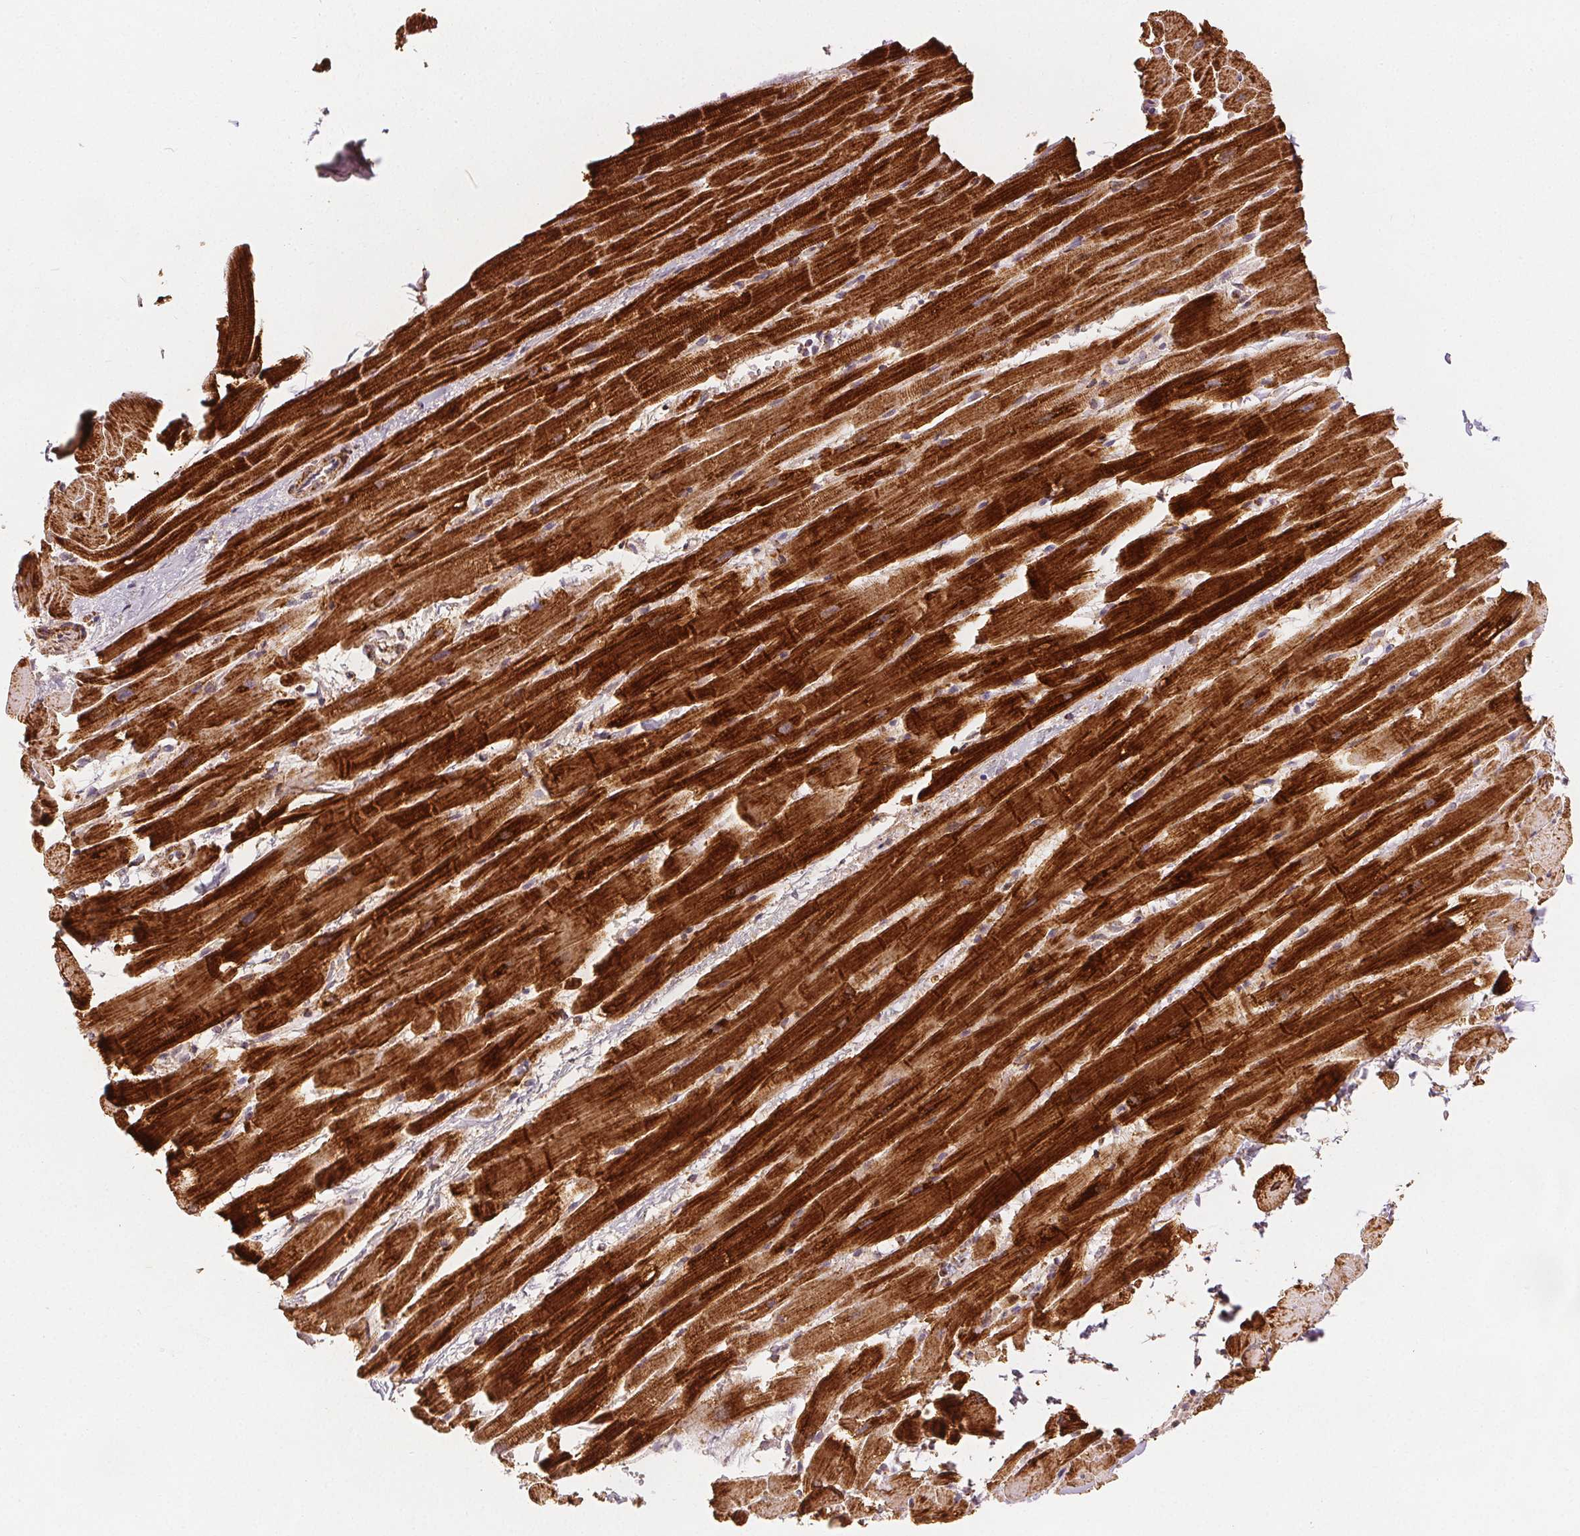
{"staining": {"intensity": "strong", "quantity": ">75%", "location": "cytoplasmic/membranous"}, "tissue": "heart muscle", "cell_type": "Cardiomyocytes", "image_type": "normal", "snomed": [{"axis": "morphology", "description": "Normal tissue, NOS"}, {"axis": "topography", "description": "Heart"}], "caption": "Approximately >75% of cardiomyocytes in normal human heart muscle demonstrate strong cytoplasmic/membranous protein staining as visualized by brown immunohistochemical staining.", "gene": "SDHB", "patient": {"sex": "male", "age": 37}}